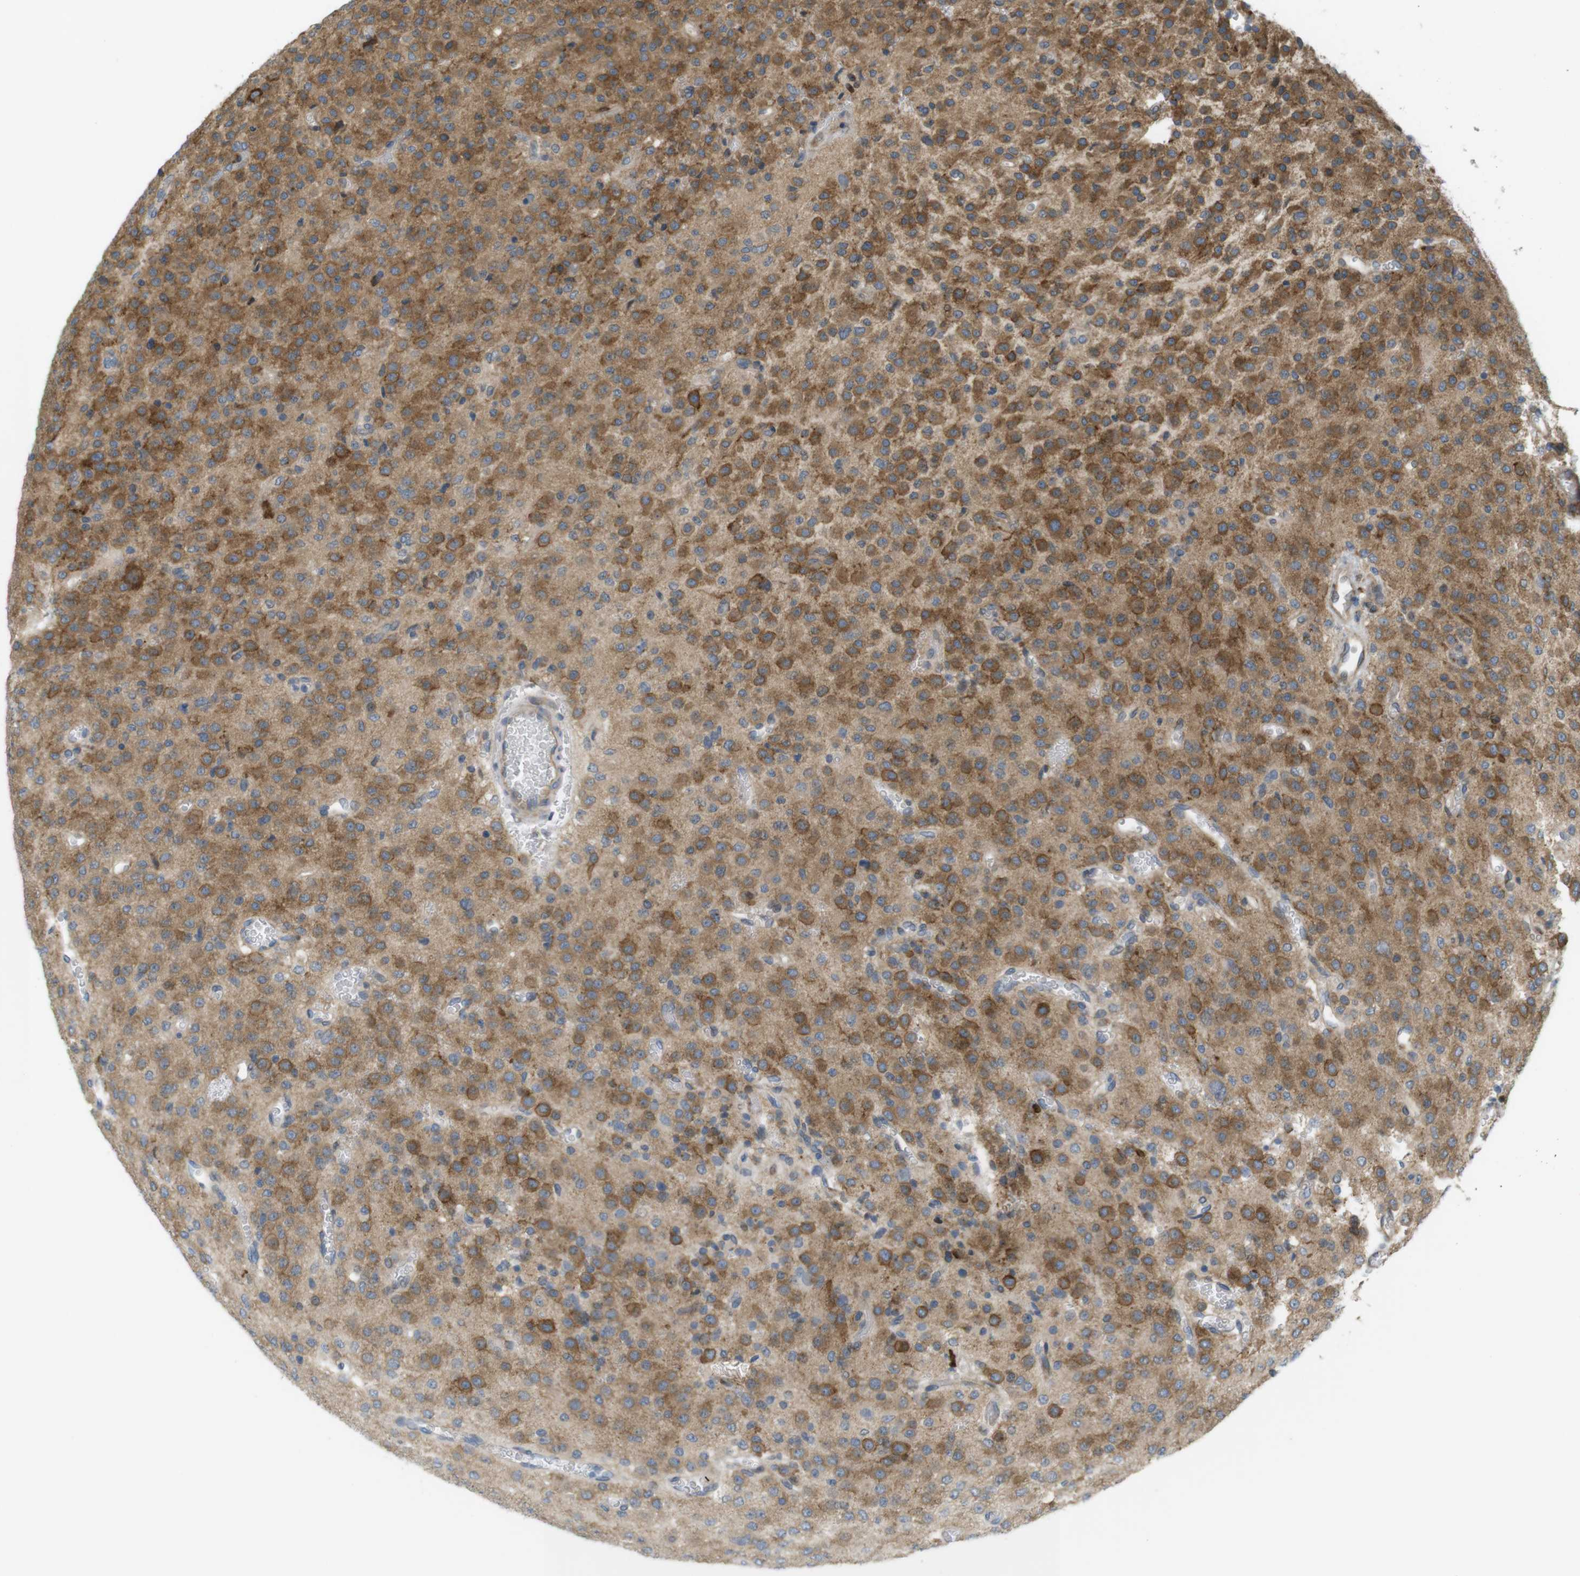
{"staining": {"intensity": "moderate", "quantity": ">75%", "location": "cytoplasmic/membranous"}, "tissue": "glioma", "cell_type": "Tumor cells", "image_type": "cancer", "snomed": [{"axis": "morphology", "description": "Glioma, malignant, Low grade"}, {"axis": "topography", "description": "Brain"}], "caption": "Immunohistochemistry photomicrograph of human glioma stained for a protein (brown), which displays medium levels of moderate cytoplasmic/membranous positivity in approximately >75% of tumor cells.", "gene": "GJC3", "patient": {"sex": "male", "age": 38}}